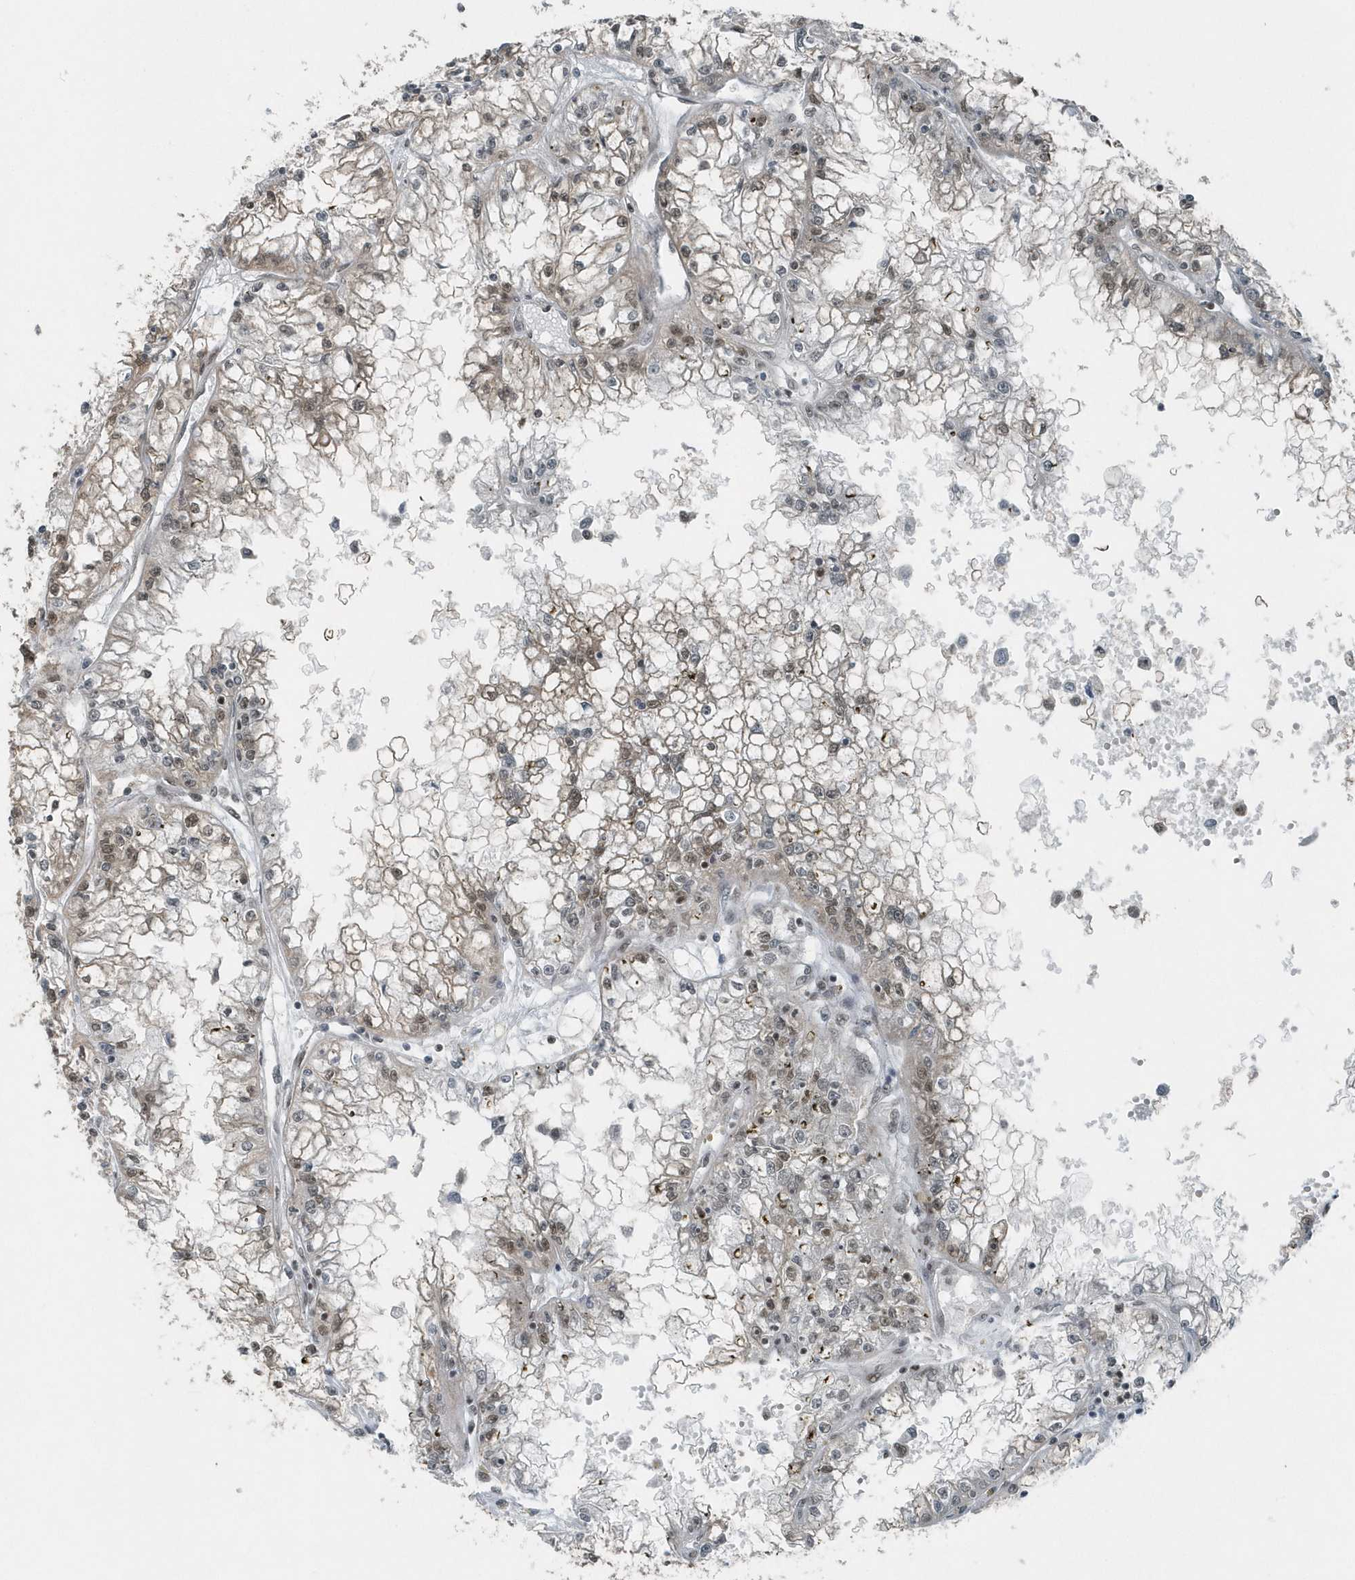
{"staining": {"intensity": "weak", "quantity": "<25%", "location": "nuclear"}, "tissue": "renal cancer", "cell_type": "Tumor cells", "image_type": "cancer", "snomed": [{"axis": "morphology", "description": "Adenocarcinoma, NOS"}, {"axis": "topography", "description": "Kidney"}], "caption": "Immunohistochemistry image of human adenocarcinoma (renal) stained for a protein (brown), which displays no expression in tumor cells. Brightfield microscopy of IHC stained with DAB (brown) and hematoxylin (blue), captured at high magnification.", "gene": "YTHDC1", "patient": {"sex": "male", "age": 56}}